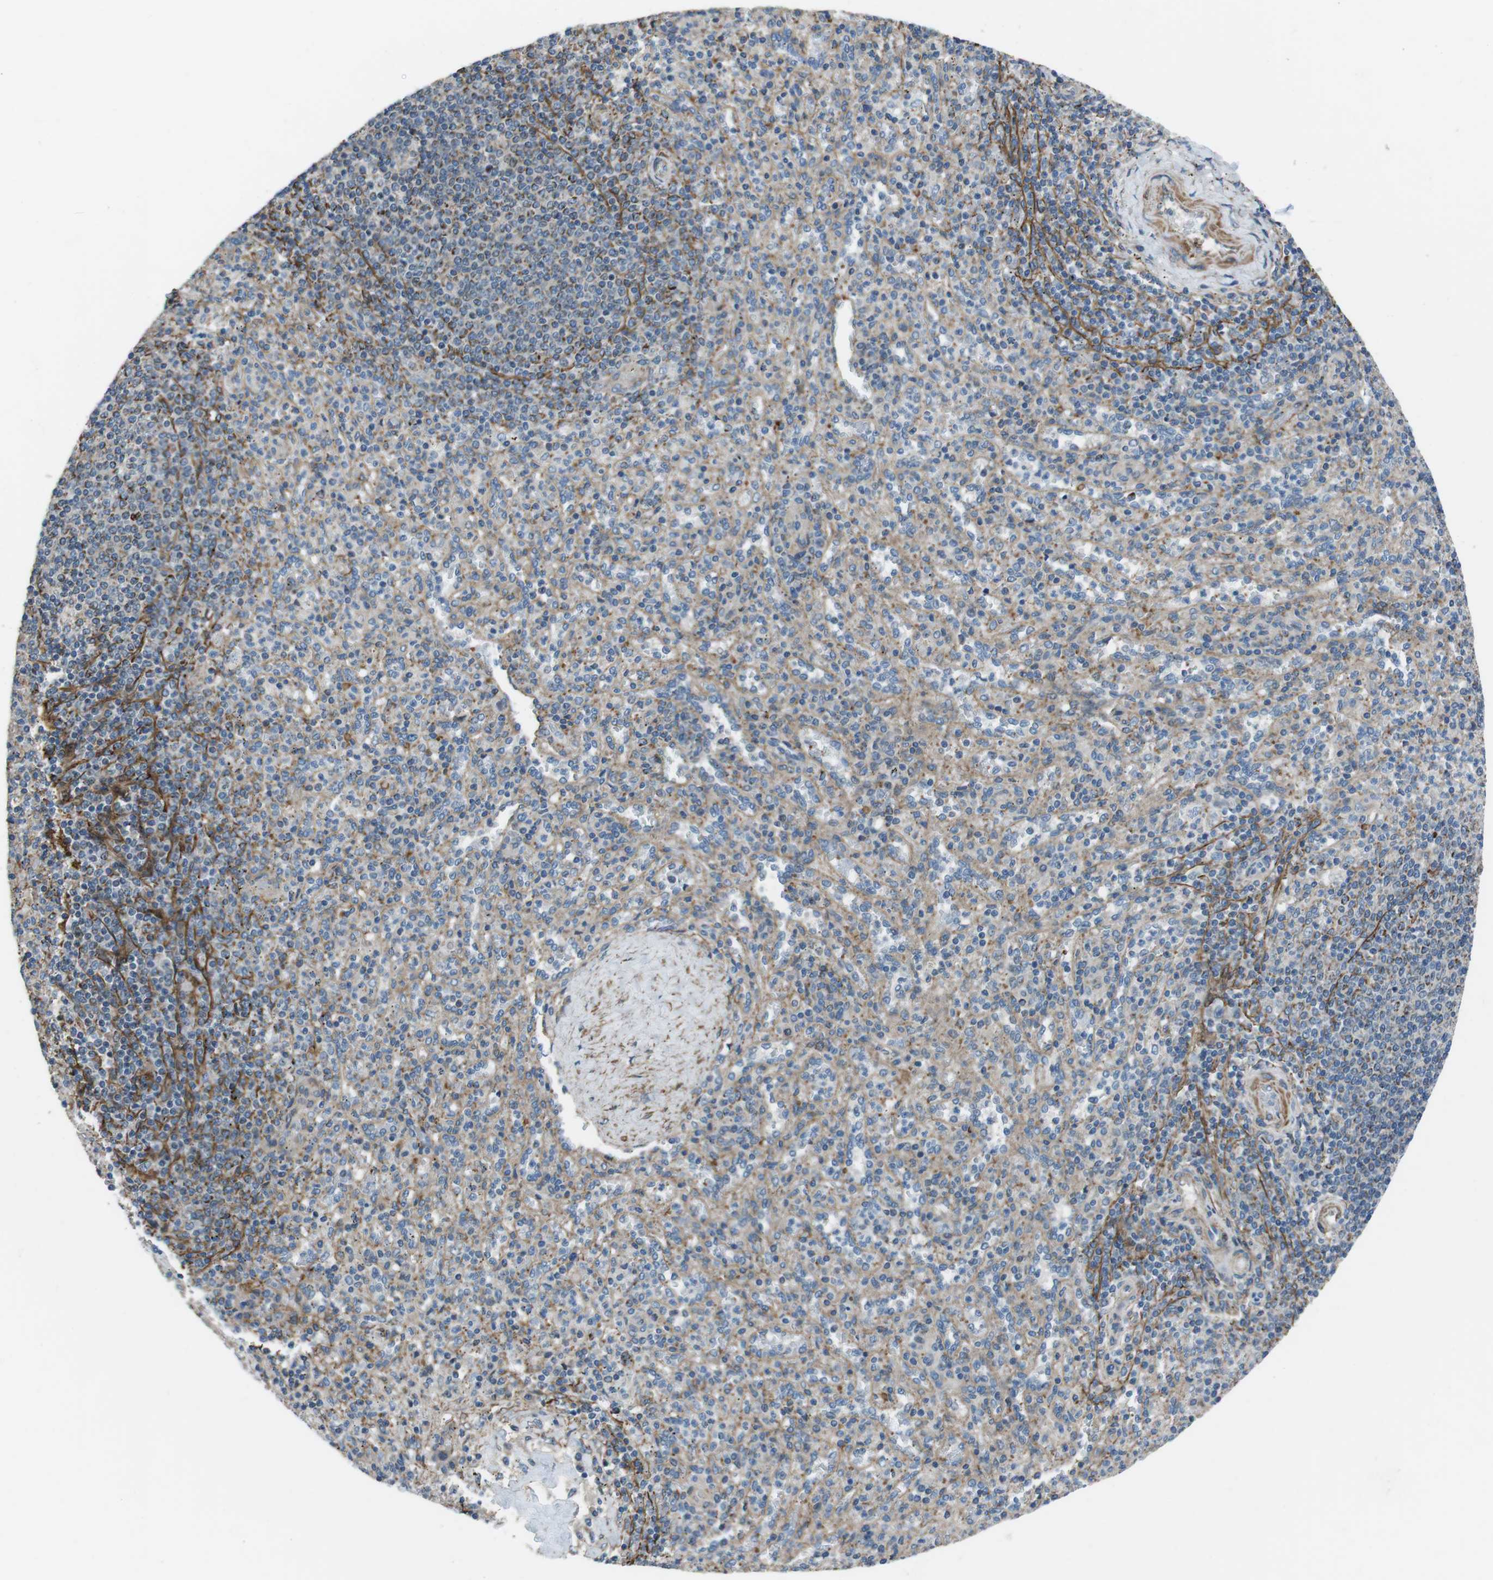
{"staining": {"intensity": "moderate", "quantity": ">75%", "location": "cytoplasmic/membranous"}, "tissue": "spleen", "cell_type": "Cells in red pulp", "image_type": "normal", "snomed": [{"axis": "morphology", "description": "Normal tissue, NOS"}, {"axis": "topography", "description": "Spleen"}], "caption": "Protein positivity by IHC exhibits moderate cytoplasmic/membranous positivity in about >75% of cells in red pulp in unremarkable spleen.", "gene": "FAM174B", "patient": {"sex": "male", "age": 36}}